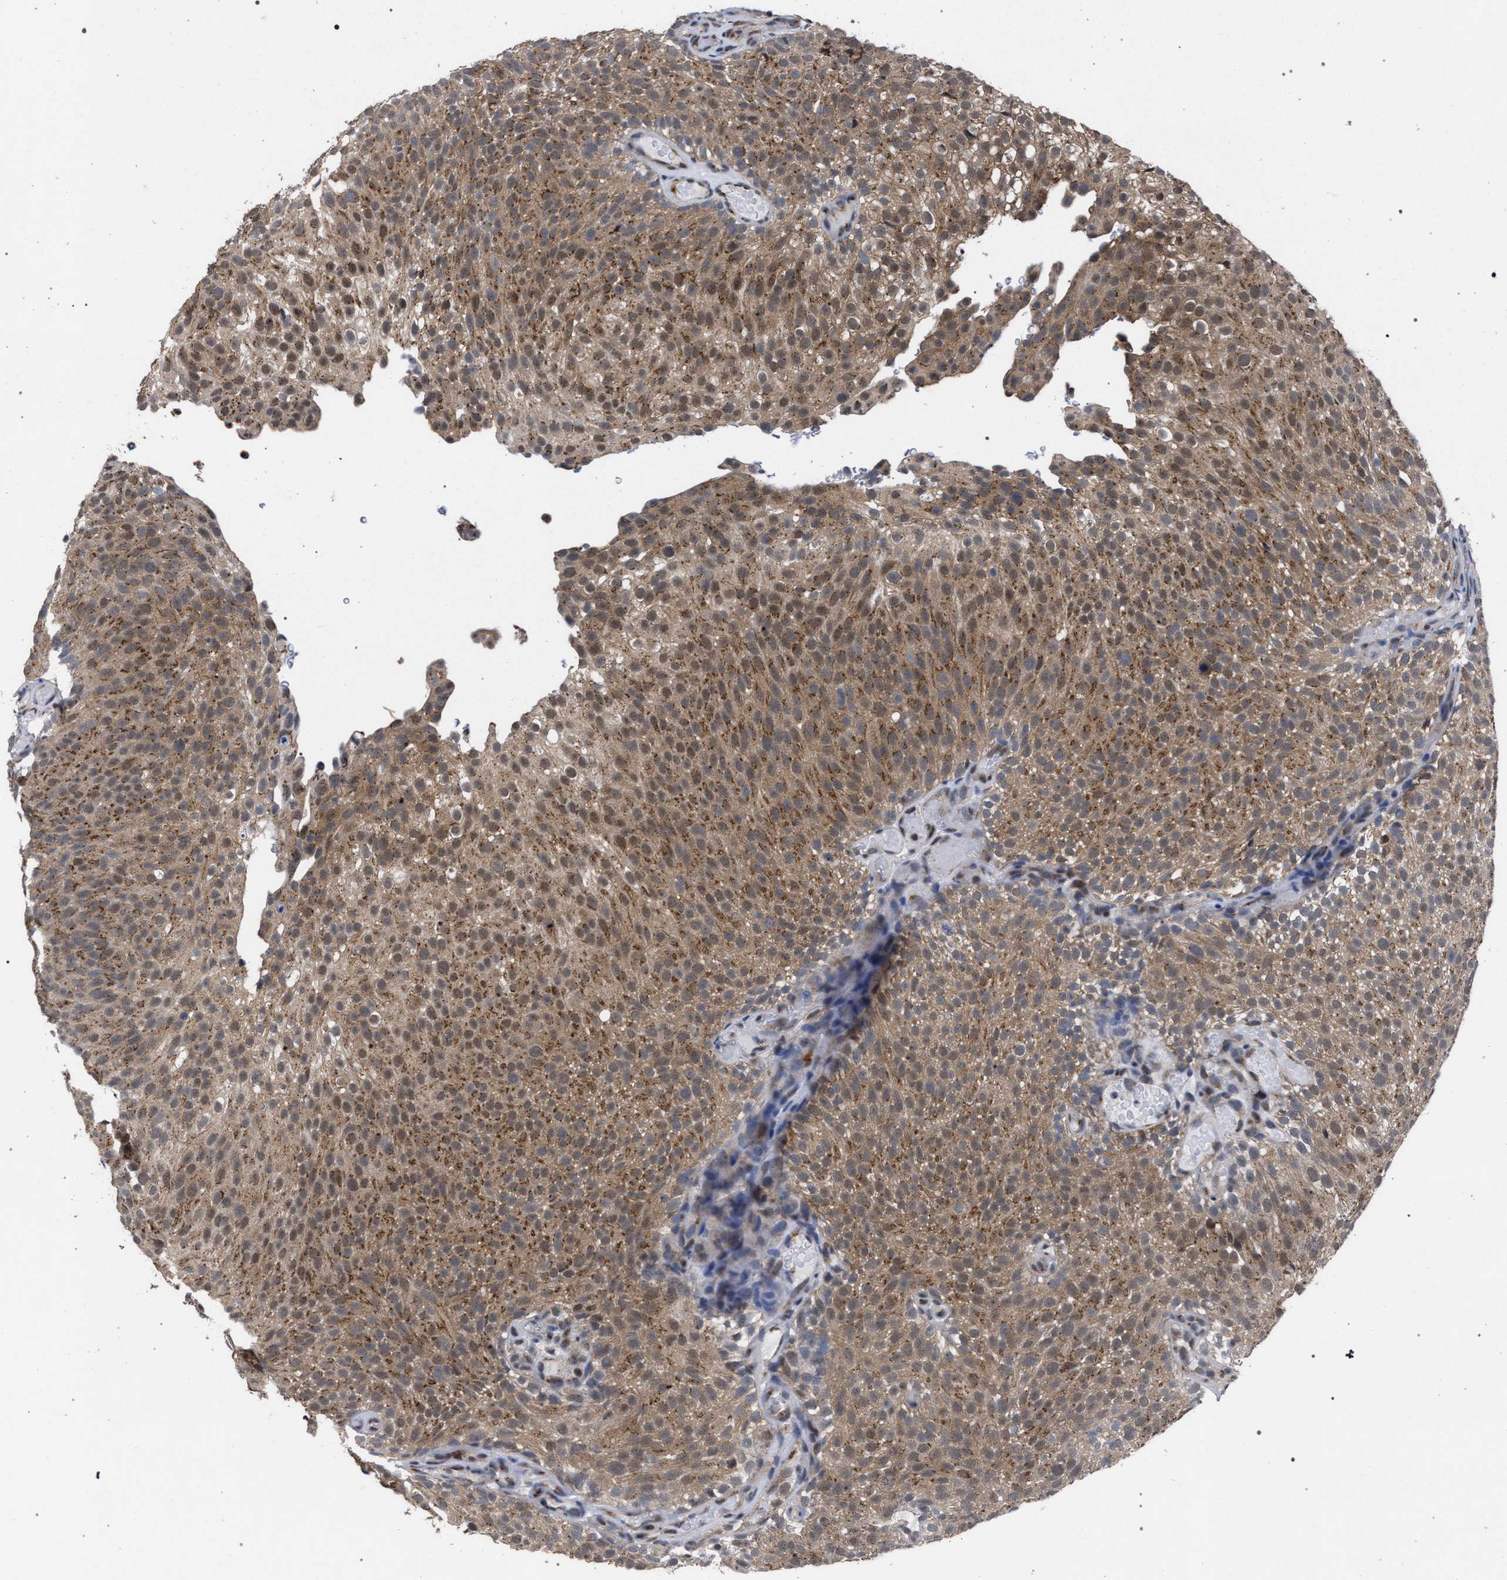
{"staining": {"intensity": "moderate", "quantity": ">75%", "location": "cytoplasmic/membranous"}, "tissue": "urothelial cancer", "cell_type": "Tumor cells", "image_type": "cancer", "snomed": [{"axis": "morphology", "description": "Urothelial carcinoma, Low grade"}, {"axis": "topography", "description": "Urinary bladder"}], "caption": "DAB (3,3'-diaminobenzidine) immunohistochemical staining of human urothelial cancer exhibits moderate cytoplasmic/membranous protein positivity in about >75% of tumor cells.", "gene": "GOLGA2", "patient": {"sex": "male", "age": 78}}